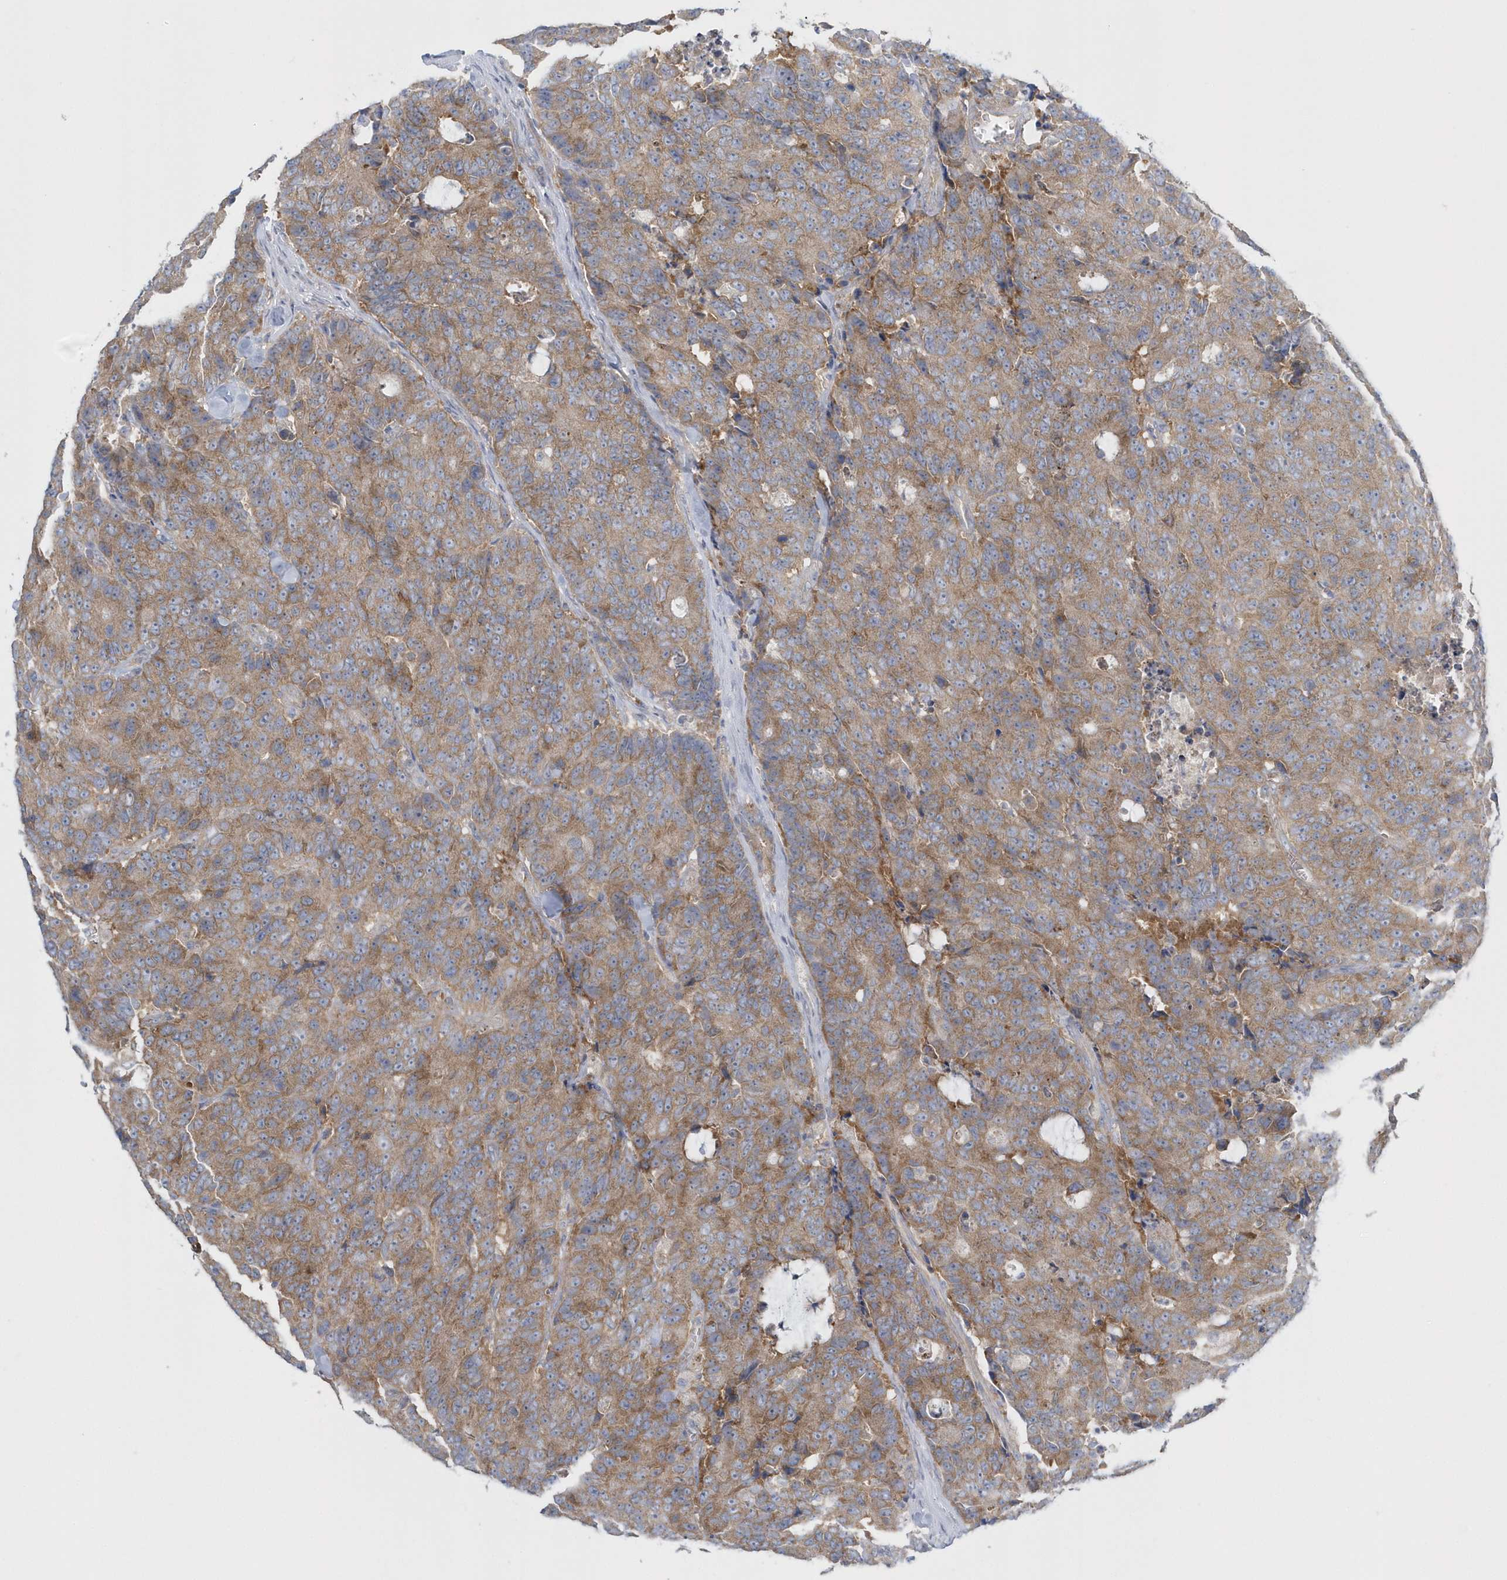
{"staining": {"intensity": "moderate", "quantity": ">75%", "location": "cytoplasmic/membranous"}, "tissue": "colorectal cancer", "cell_type": "Tumor cells", "image_type": "cancer", "snomed": [{"axis": "morphology", "description": "Adenocarcinoma, NOS"}, {"axis": "topography", "description": "Colon"}], "caption": "Moderate cytoplasmic/membranous expression is appreciated in about >75% of tumor cells in colorectal cancer (adenocarcinoma).", "gene": "EIF3C", "patient": {"sex": "female", "age": 86}}